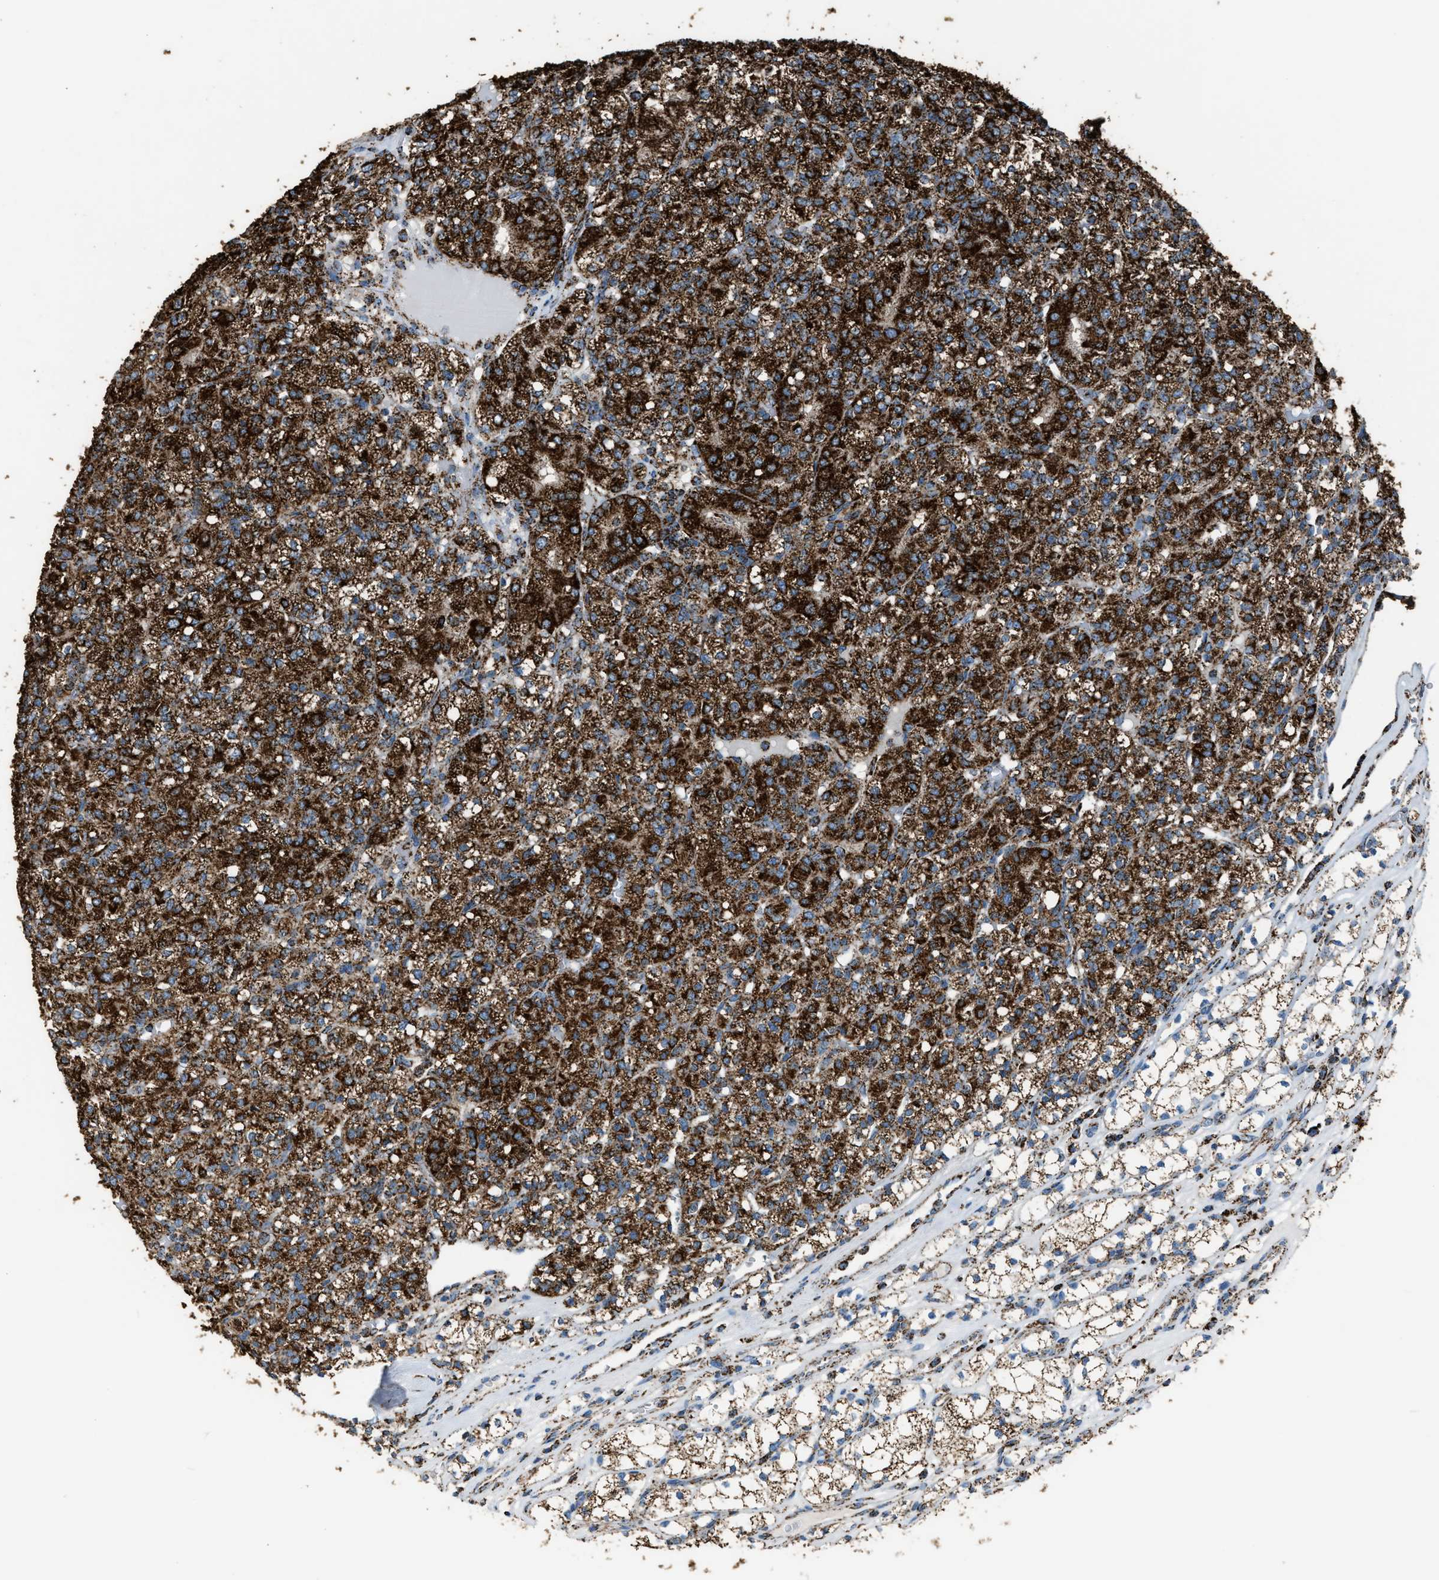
{"staining": {"intensity": "strong", "quantity": ">75%", "location": "cytoplasmic/membranous"}, "tissue": "renal cancer", "cell_type": "Tumor cells", "image_type": "cancer", "snomed": [{"axis": "morphology", "description": "Adenocarcinoma, NOS"}, {"axis": "topography", "description": "Kidney"}], "caption": "Human adenocarcinoma (renal) stained with a brown dye reveals strong cytoplasmic/membranous positive expression in approximately >75% of tumor cells.", "gene": "MDH2", "patient": {"sex": "male", "age": 77}}